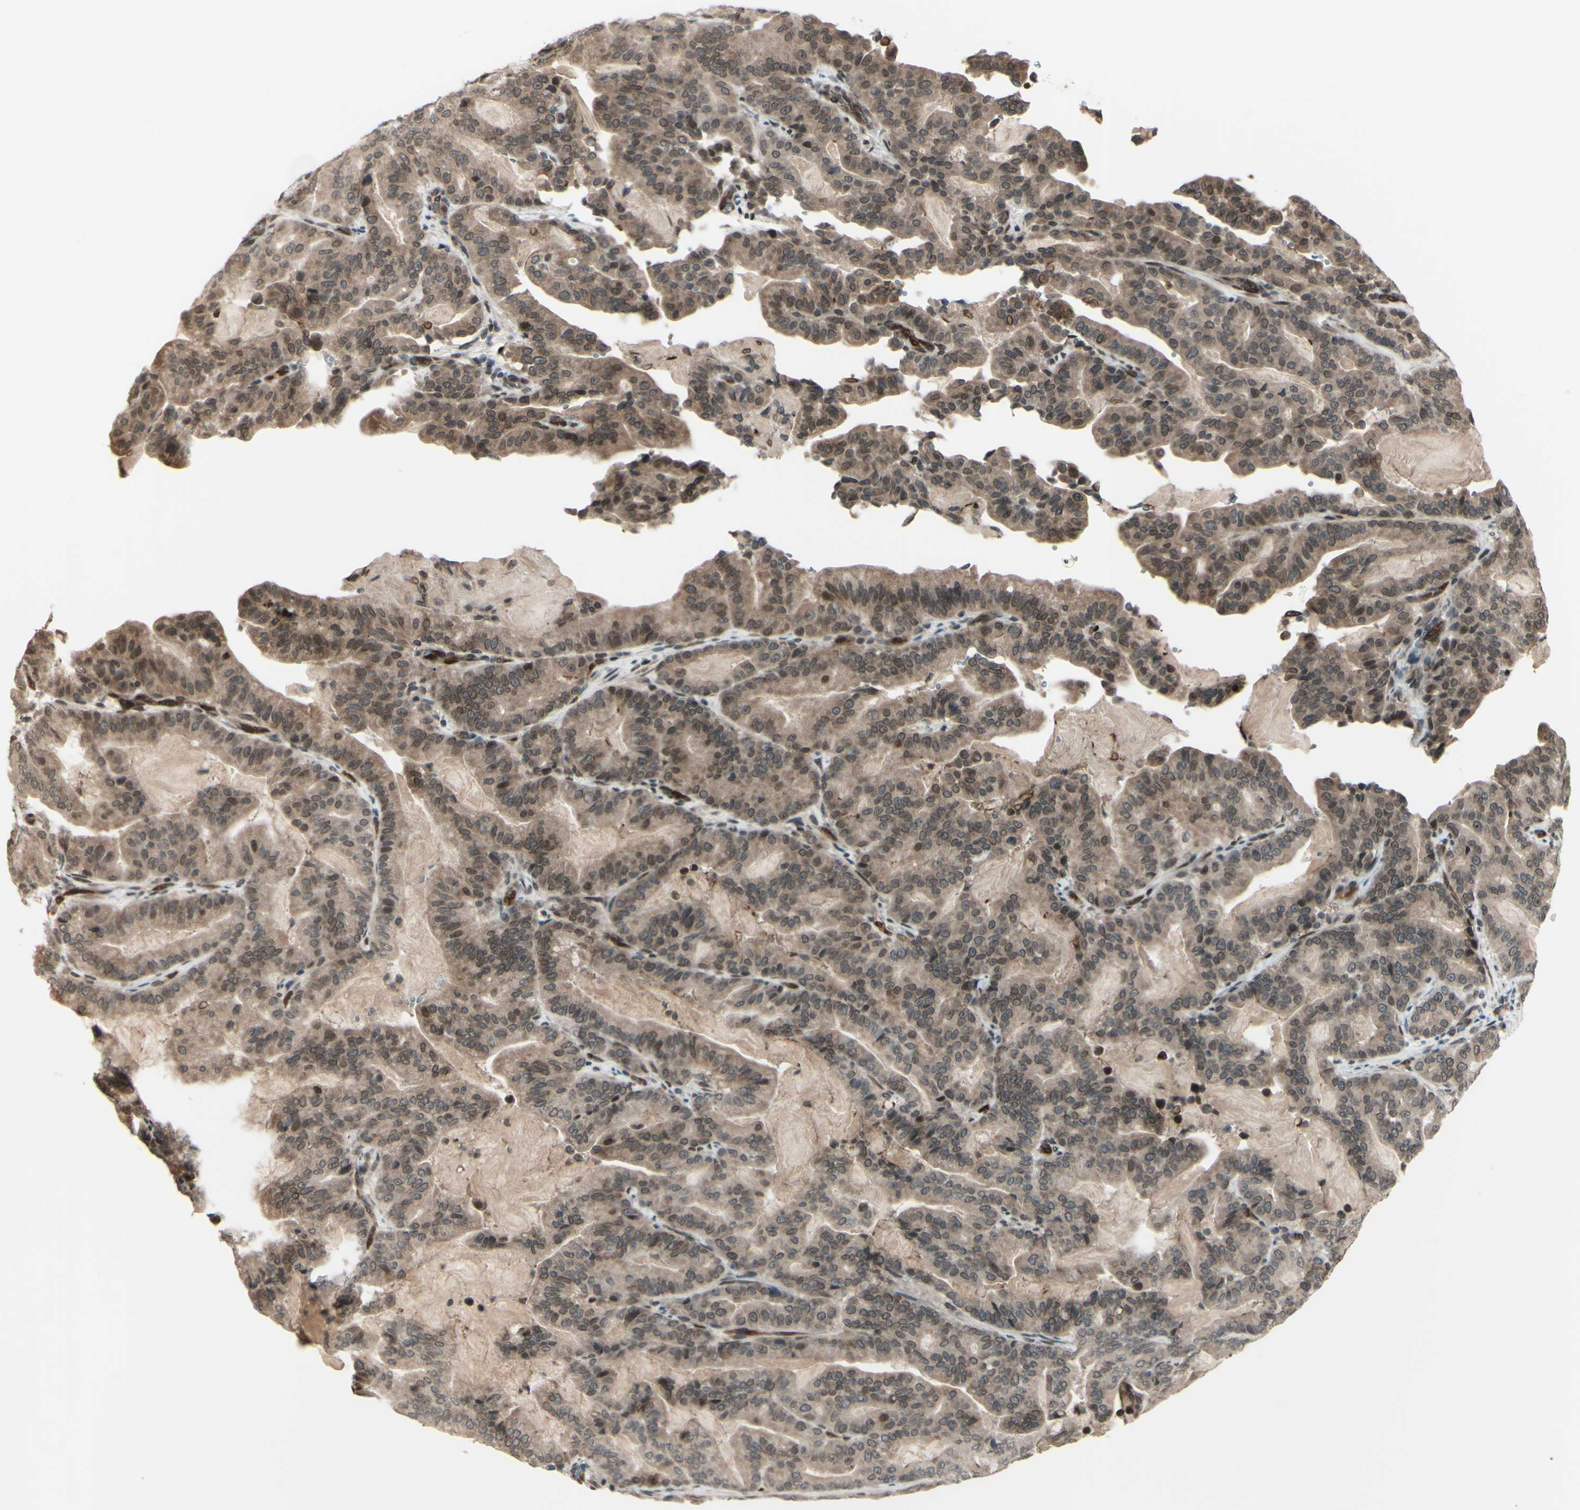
{"staining": {"intensity": "weak", "quantity": ">75%", "location": "cytoplasmic/membranous,nuclear"}, "tissue": "pancreatic cancer", "cell_type": "Tumor cells", "image_type": "cancer", "snomed": [{"axis": "morphology", "description": "Adenocarcinoma, NOS"}, {"axis": "topography", "description": "Pancreas"}], "caption": "Pancreatic adenocarcinoma was stained to show a protein in brown. There is low levels of weak cytoplasmic/membranous and nuclear staining in approximately >75% of tumor cells.", "gene": "MLF2", "patient": {"sex": "male", "age": 63}}